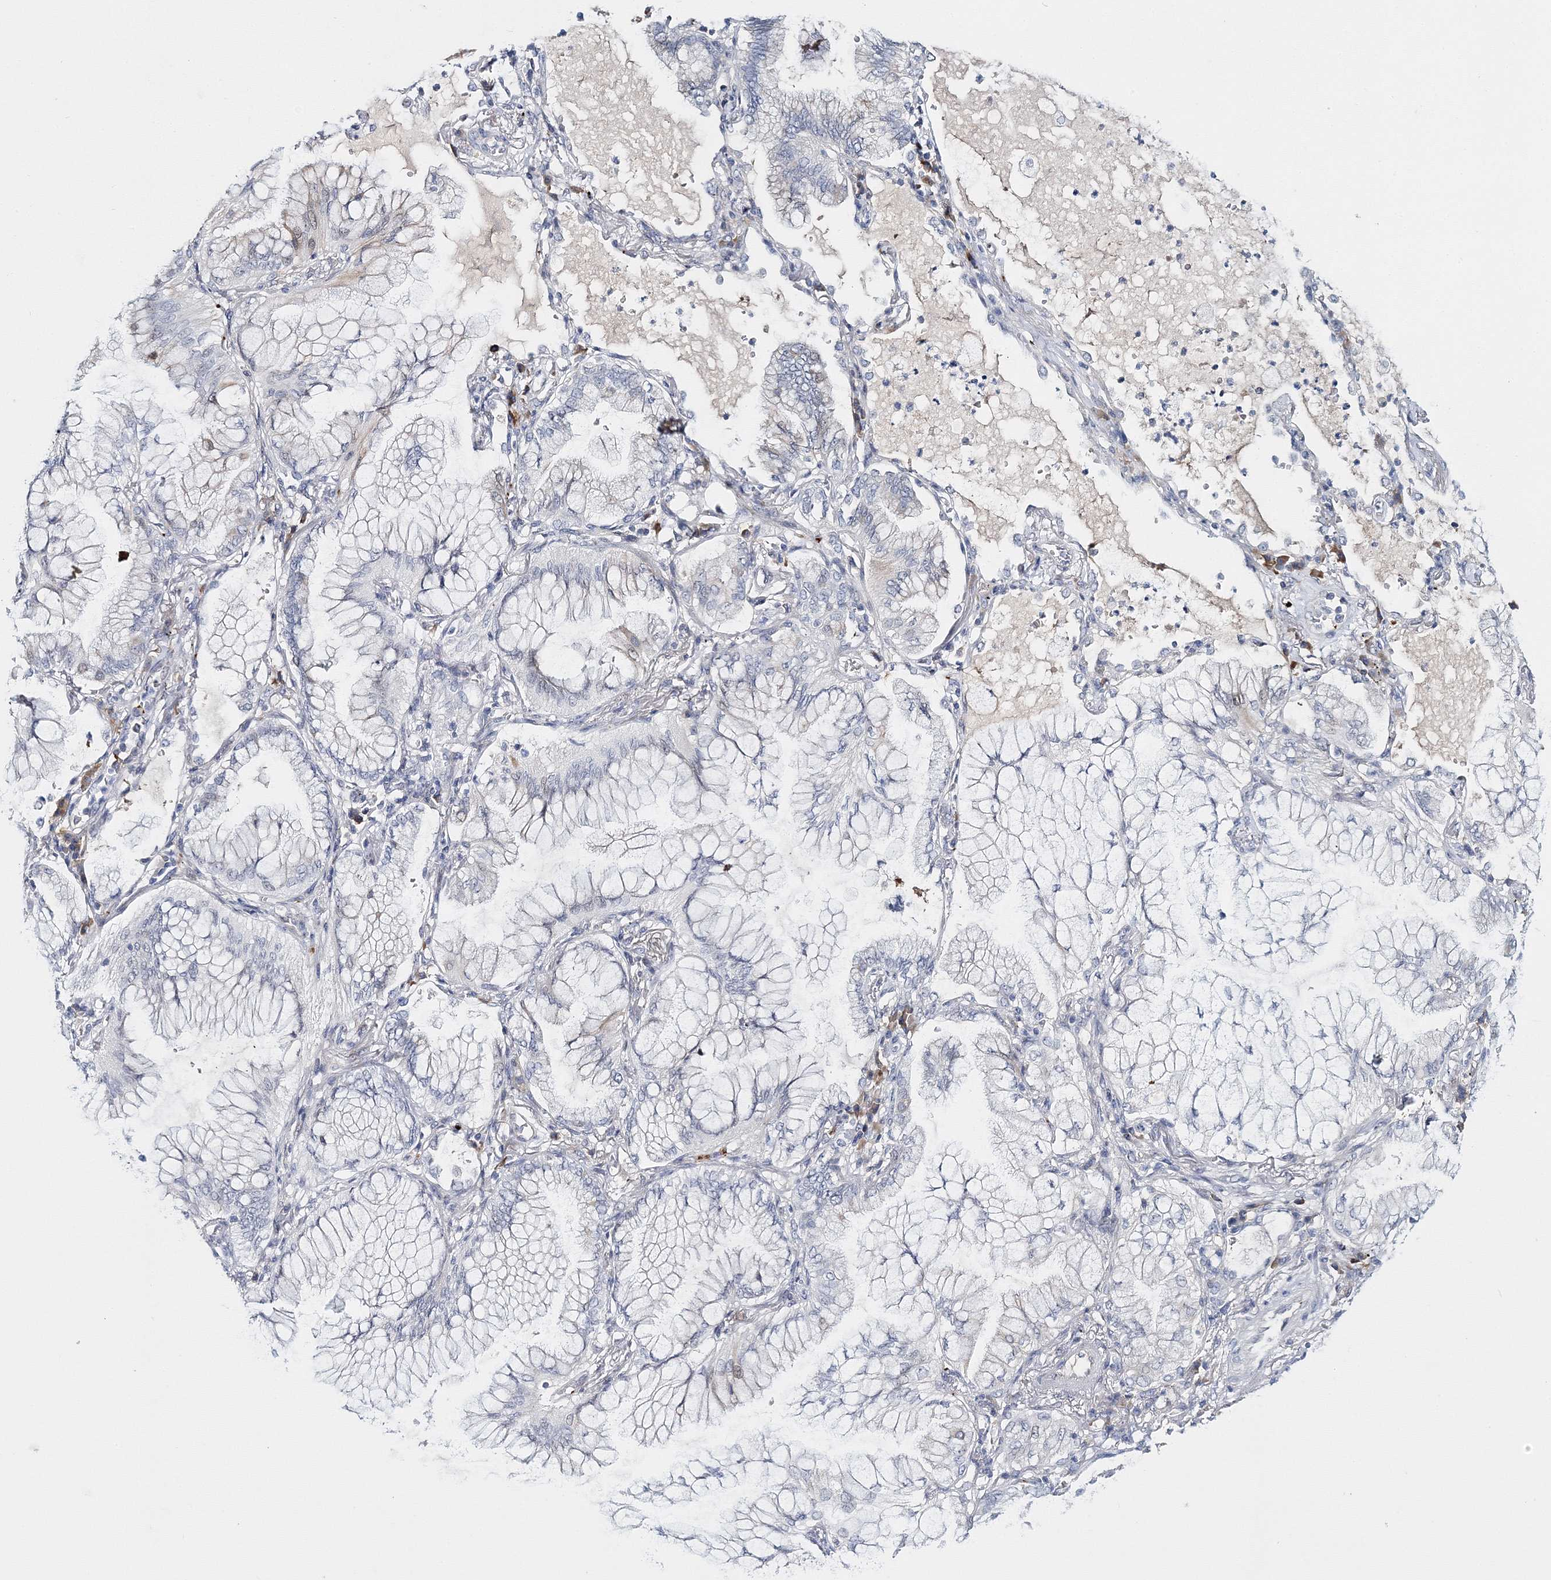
{"staining": {"intensity": "negative", "quantity": "none", "location": "none"}, "tissue": "lung cancer", "cell_type": "Tumor cells", "image_type": "cancer", "snomed": [{"axis": "morphology", "description": "Adenocarcinoma, NOS"}, {"axis": "topography", "description": "Lung"}], "caption": "Immunohistochemistry photomicrograph of human lung adenocarcinoma stained for a protein (brown), which shows no staining in tumor cells.", "gene": "MYOZ2", "patient": {"sex": "female", "age": 70}}